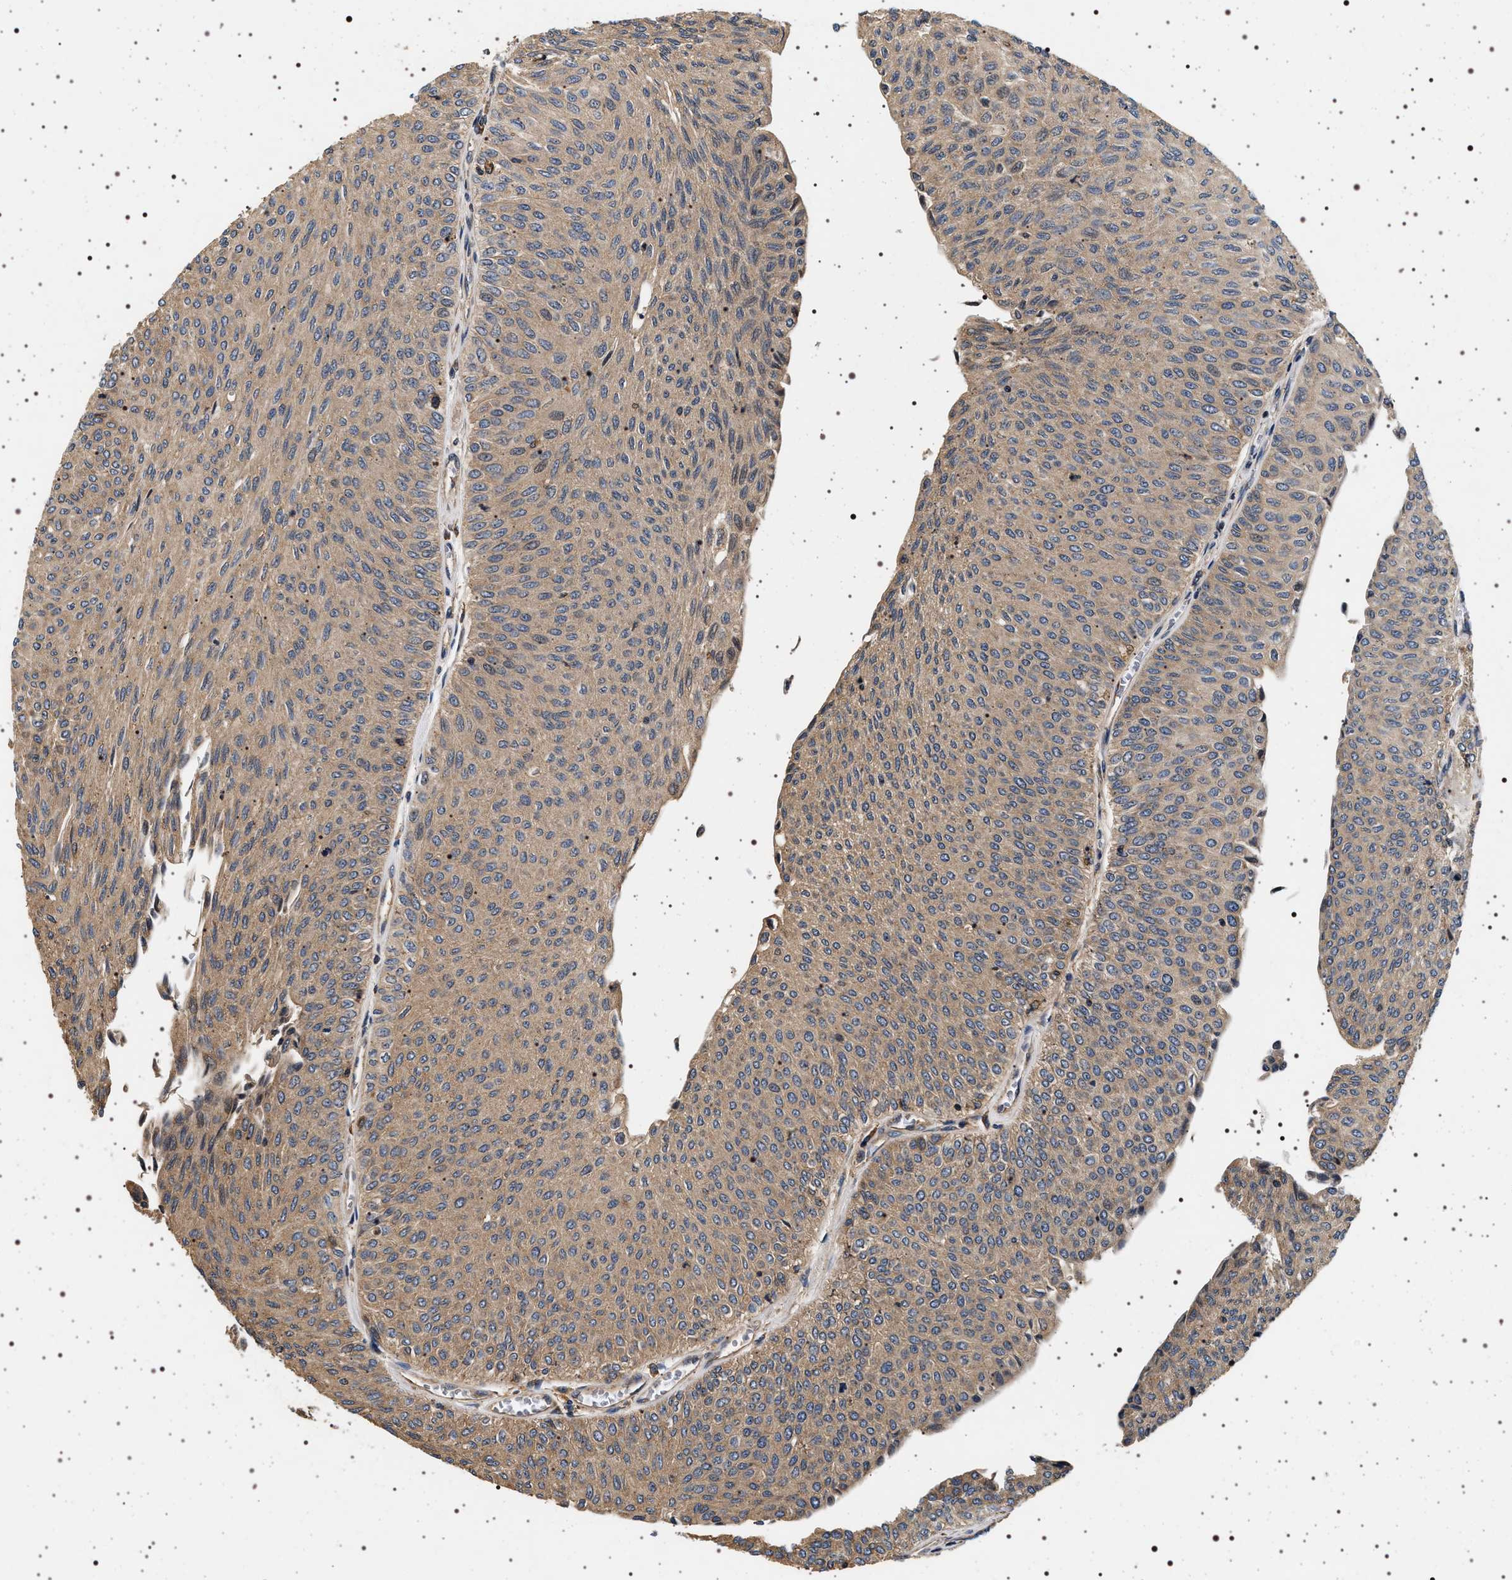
{"staining": {"intensity": "weak", "quantity": ">75%", "location": "cytoplasmic/membranous"}, "tissue": "urothelial cancer", "cell_type": "Tumor cells", "image_type": "cancer", "snomed": [{"axis": "morphology", "description": "Urothelial carcinoma, Low grade"}, {"axis": "topography", "description": "Urinary bladder"}], "caption": "Protein staining displays weak cytoplasmic/membranous expression in about >75% of tumor cells in urothelial cancer.", "gene": "DCBLD2", "patient": {"sex": "male", "age": 78}}